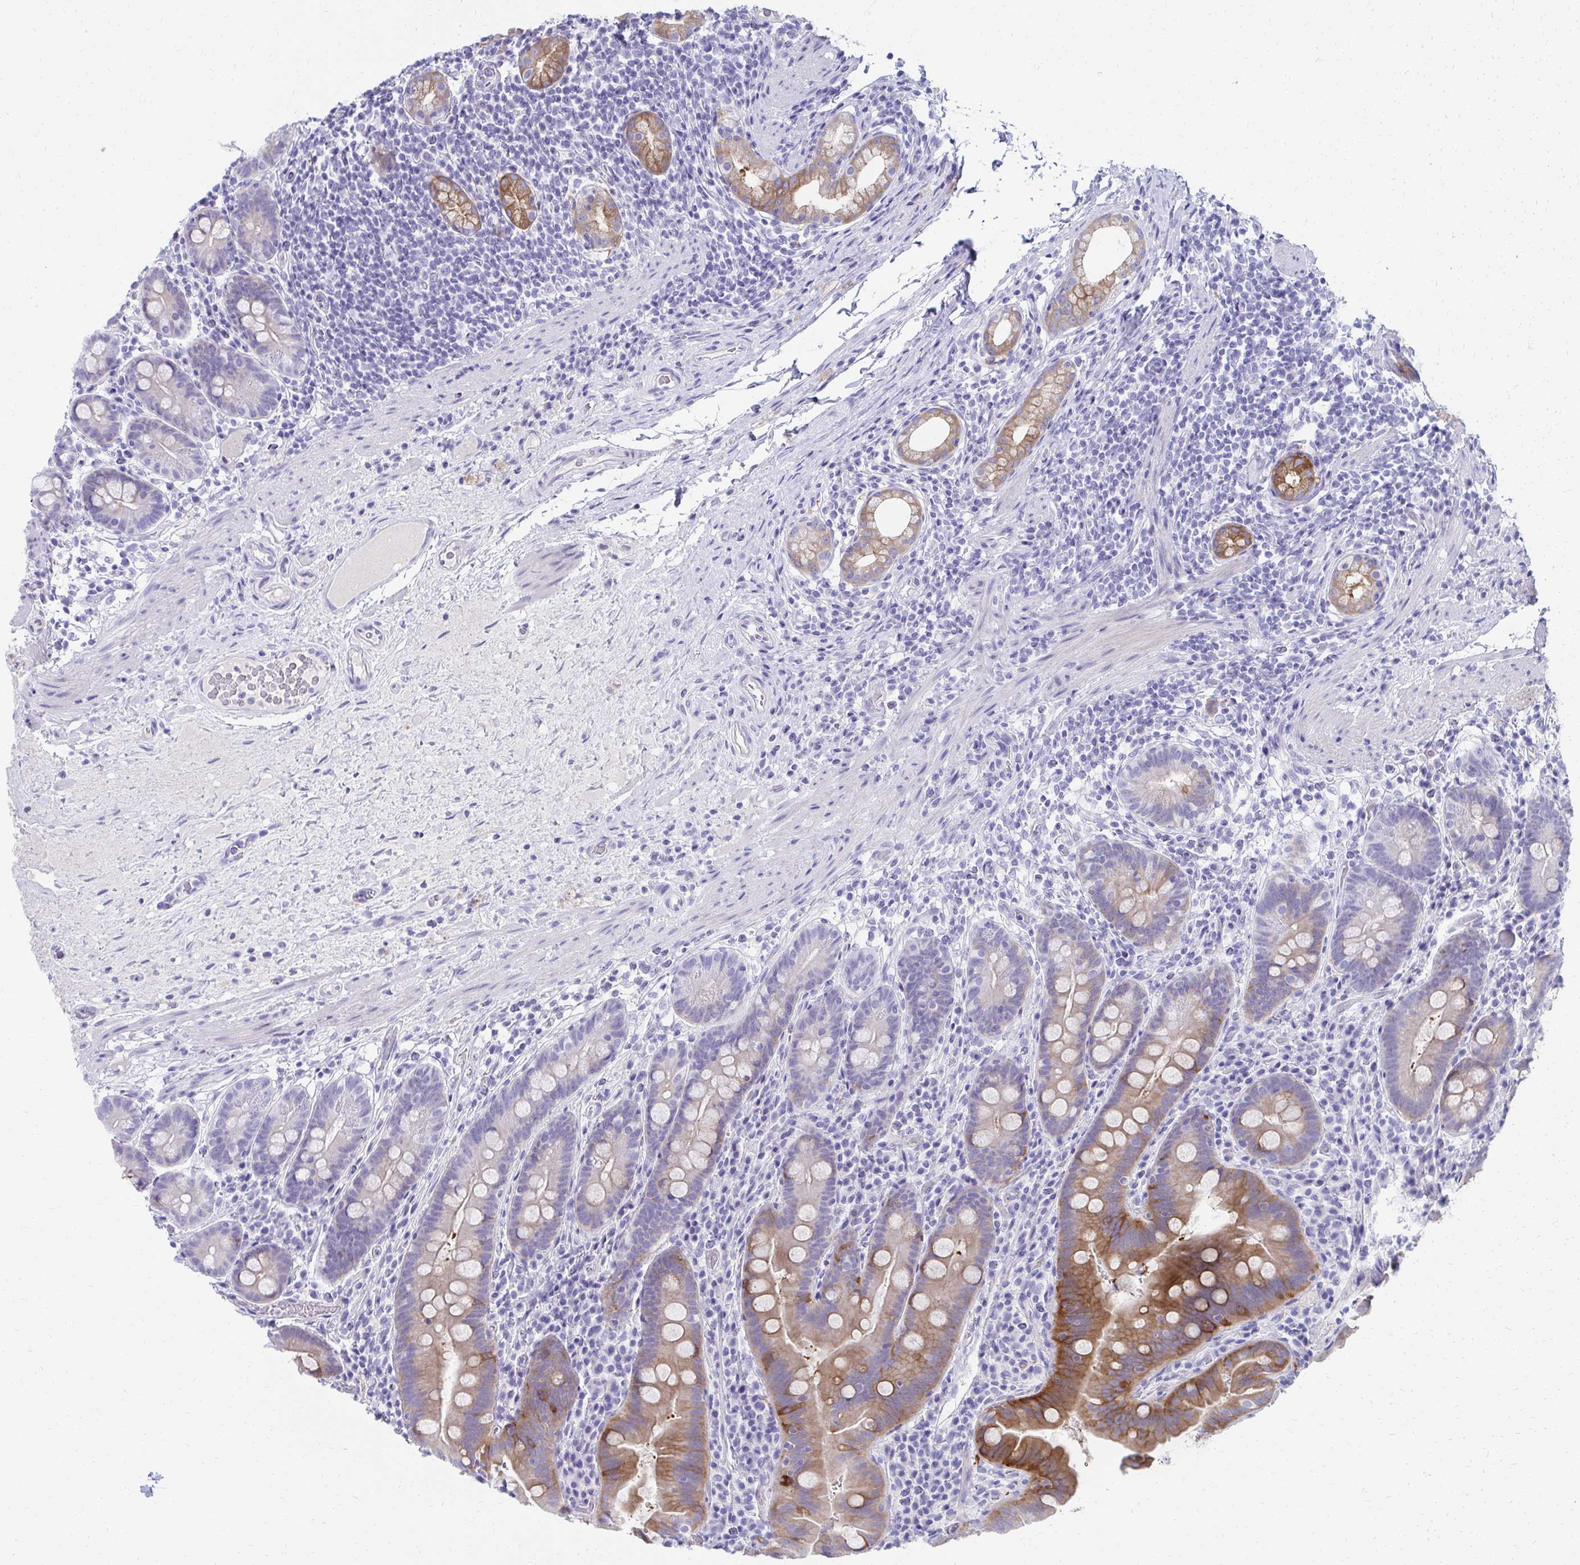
{"staining": {"intensity": "moderate", "quantity": "25%-75%", "location": "cytoplasmic/membranous"}, "tissue": "small intestine", "cell_type": "Glandular cells", "image_type": "normal", "snomed": [{"axis": "morphology", "description": "Normal tissue, NOS"}, {"axis": "topography", "description": "Small intestine"}], "caption": "Immunohistochemistry micrograph of normal small intestine stained for a protein (brown), which demonstrates medium levels of moderate cytoplasmic/membranous staining in about 25%-75% of glandular cells.", "gene": "SEC14L3", "patient": {"sex": "male", "age": 26}}